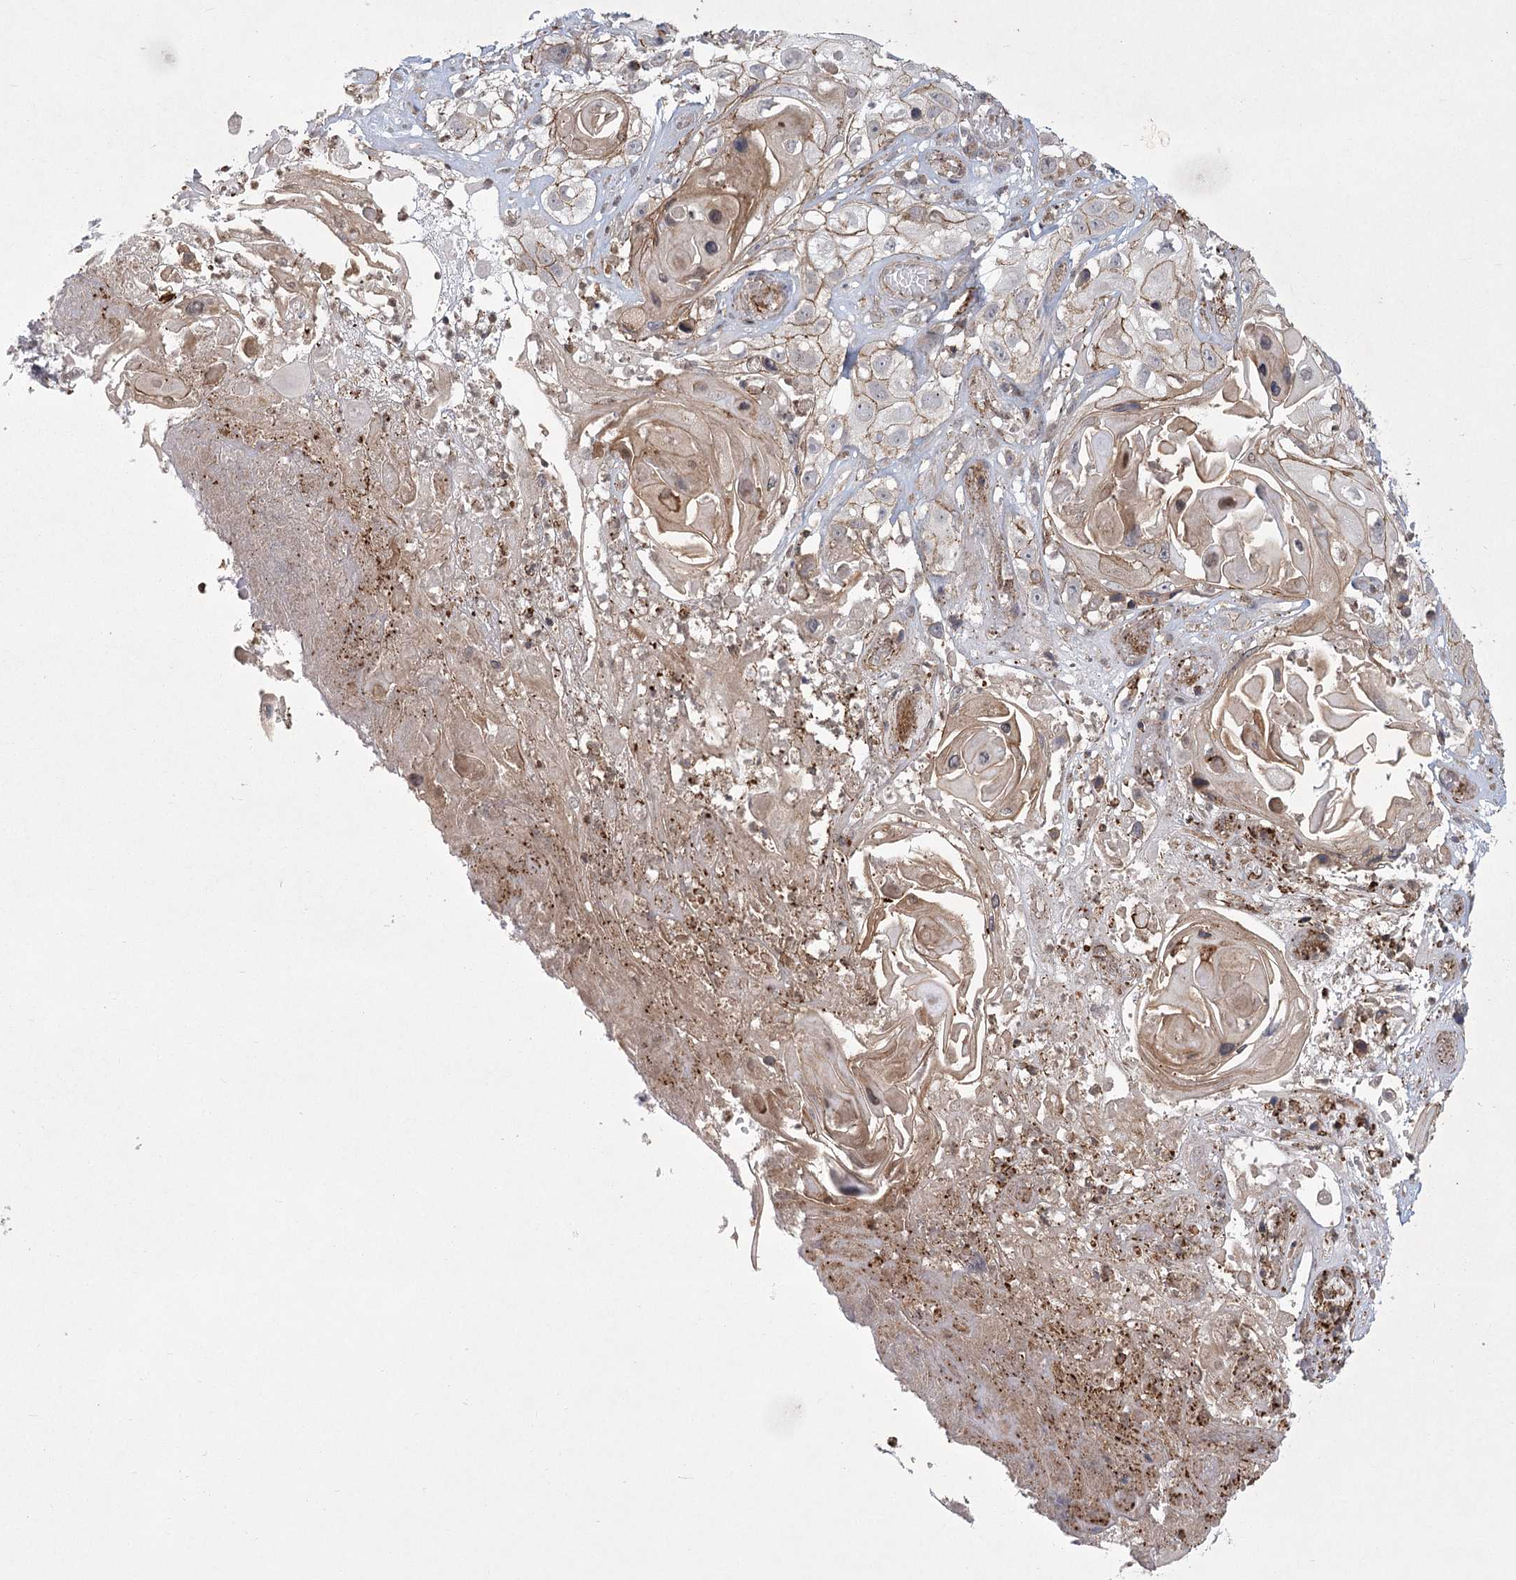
{"staining": {"intensity": "moderate", "quantity": "<25%", "location": "cytoplasmic/membranous"}, "tissue": "skin cancer", "cell_type": "Tumor cells", "image_type": "cancer", "snomed": [{"axis": "morphology", "description": "Squamous cell carcinoma, NOS"}, {"axis": "topography", "description": "Skin"}], "caption": "Immunohistochemical staining of human skin cancer exhibits moderate cytoplasmic/membranous protein staining in approximately <25% of tumor cells.", "gene": "MEPE", "patient": {"sex": "male", "age": 55}}